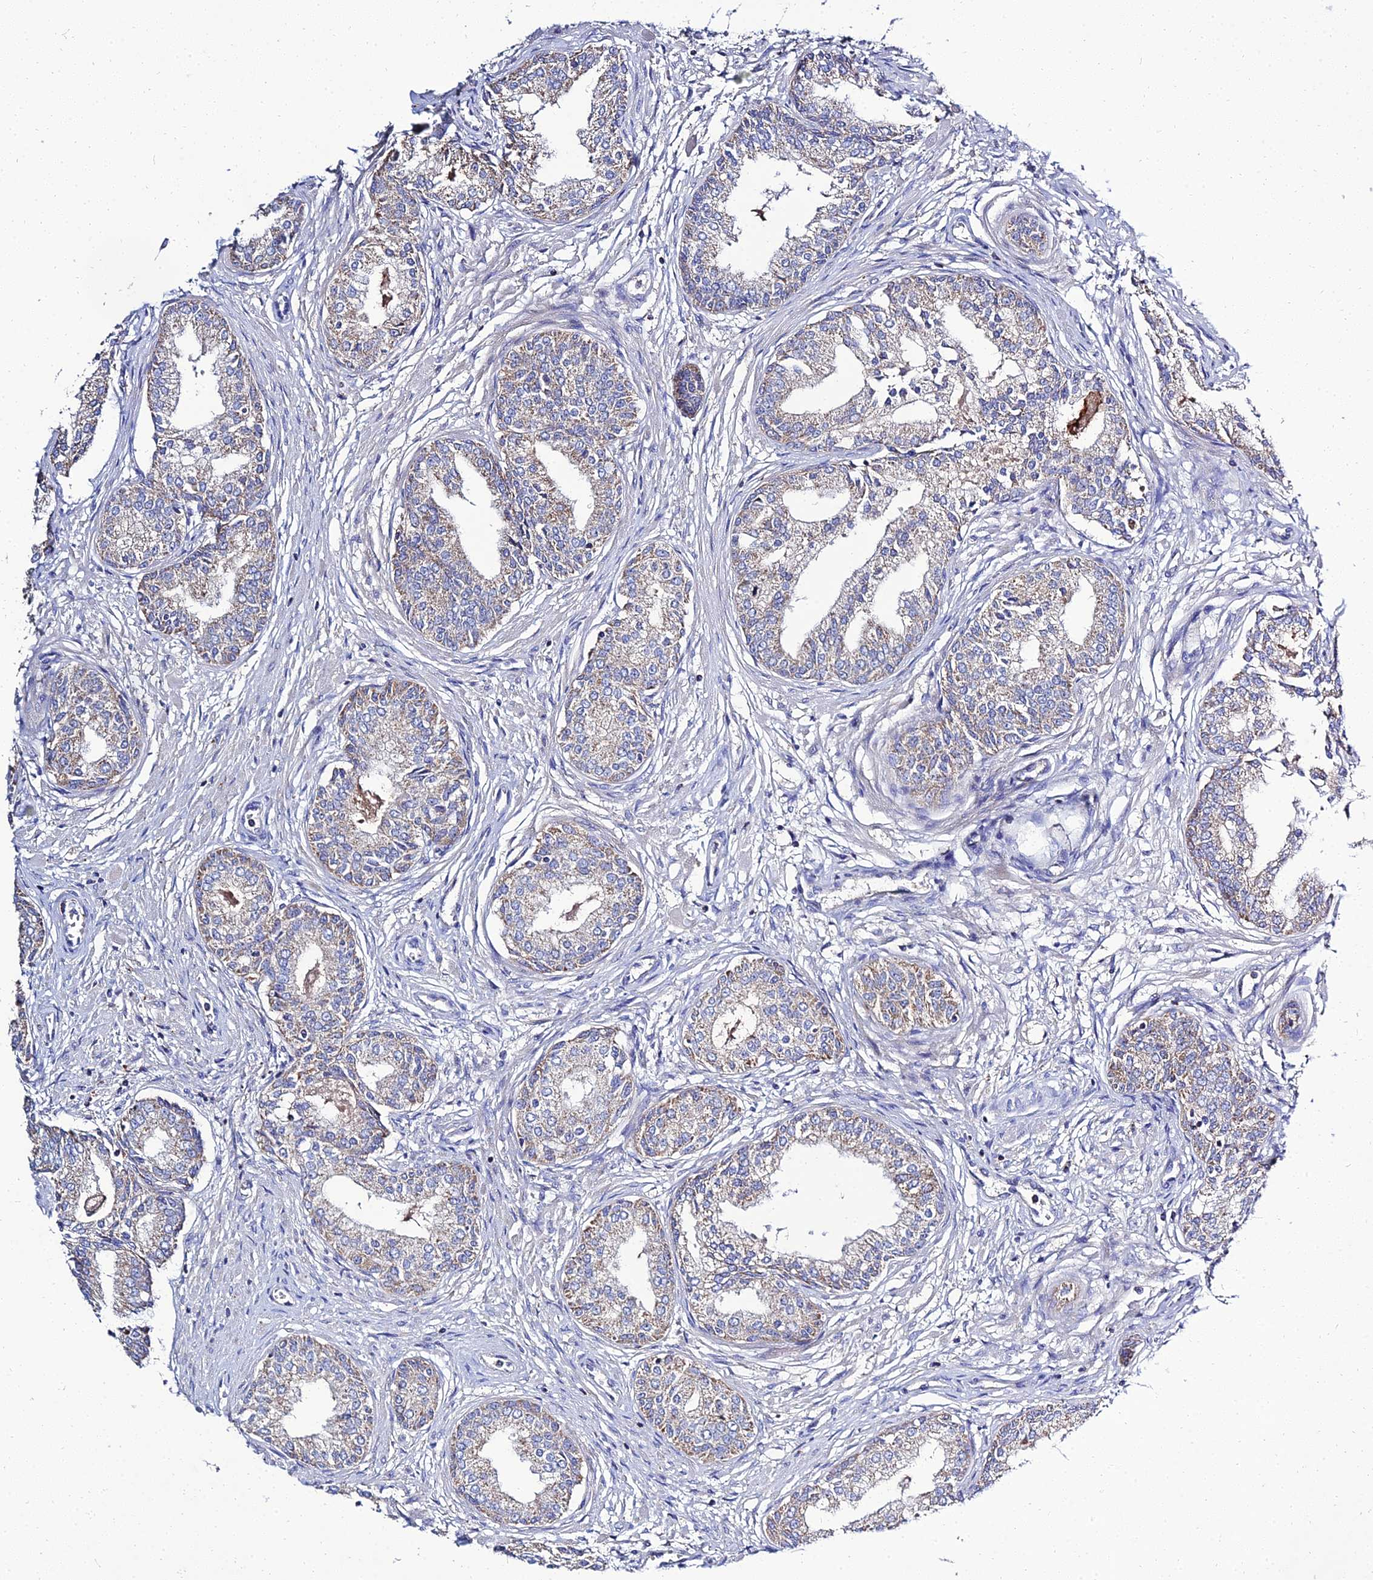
{"staining": {"intensity": "weak", "quantity": ">75%", "location": "cytoplasmic/membranous"}, "tissue": "prostate cancer", "cell_type": "Tumor cells", "image_type": "cancer", "snomed": [{"axis": "morphology", "description": "Adenocarcinoma, High grade"}, {"axis": "topography", "description": "Prostate"}], "caption": "Adenocarcinoma (high-grade) (prostate) stained for a protein demonstrates weak cytoplasmic/membranous positivity in tumor cells.", "gene": "NPY", "patient": {"sex": "male", "age": 67}}